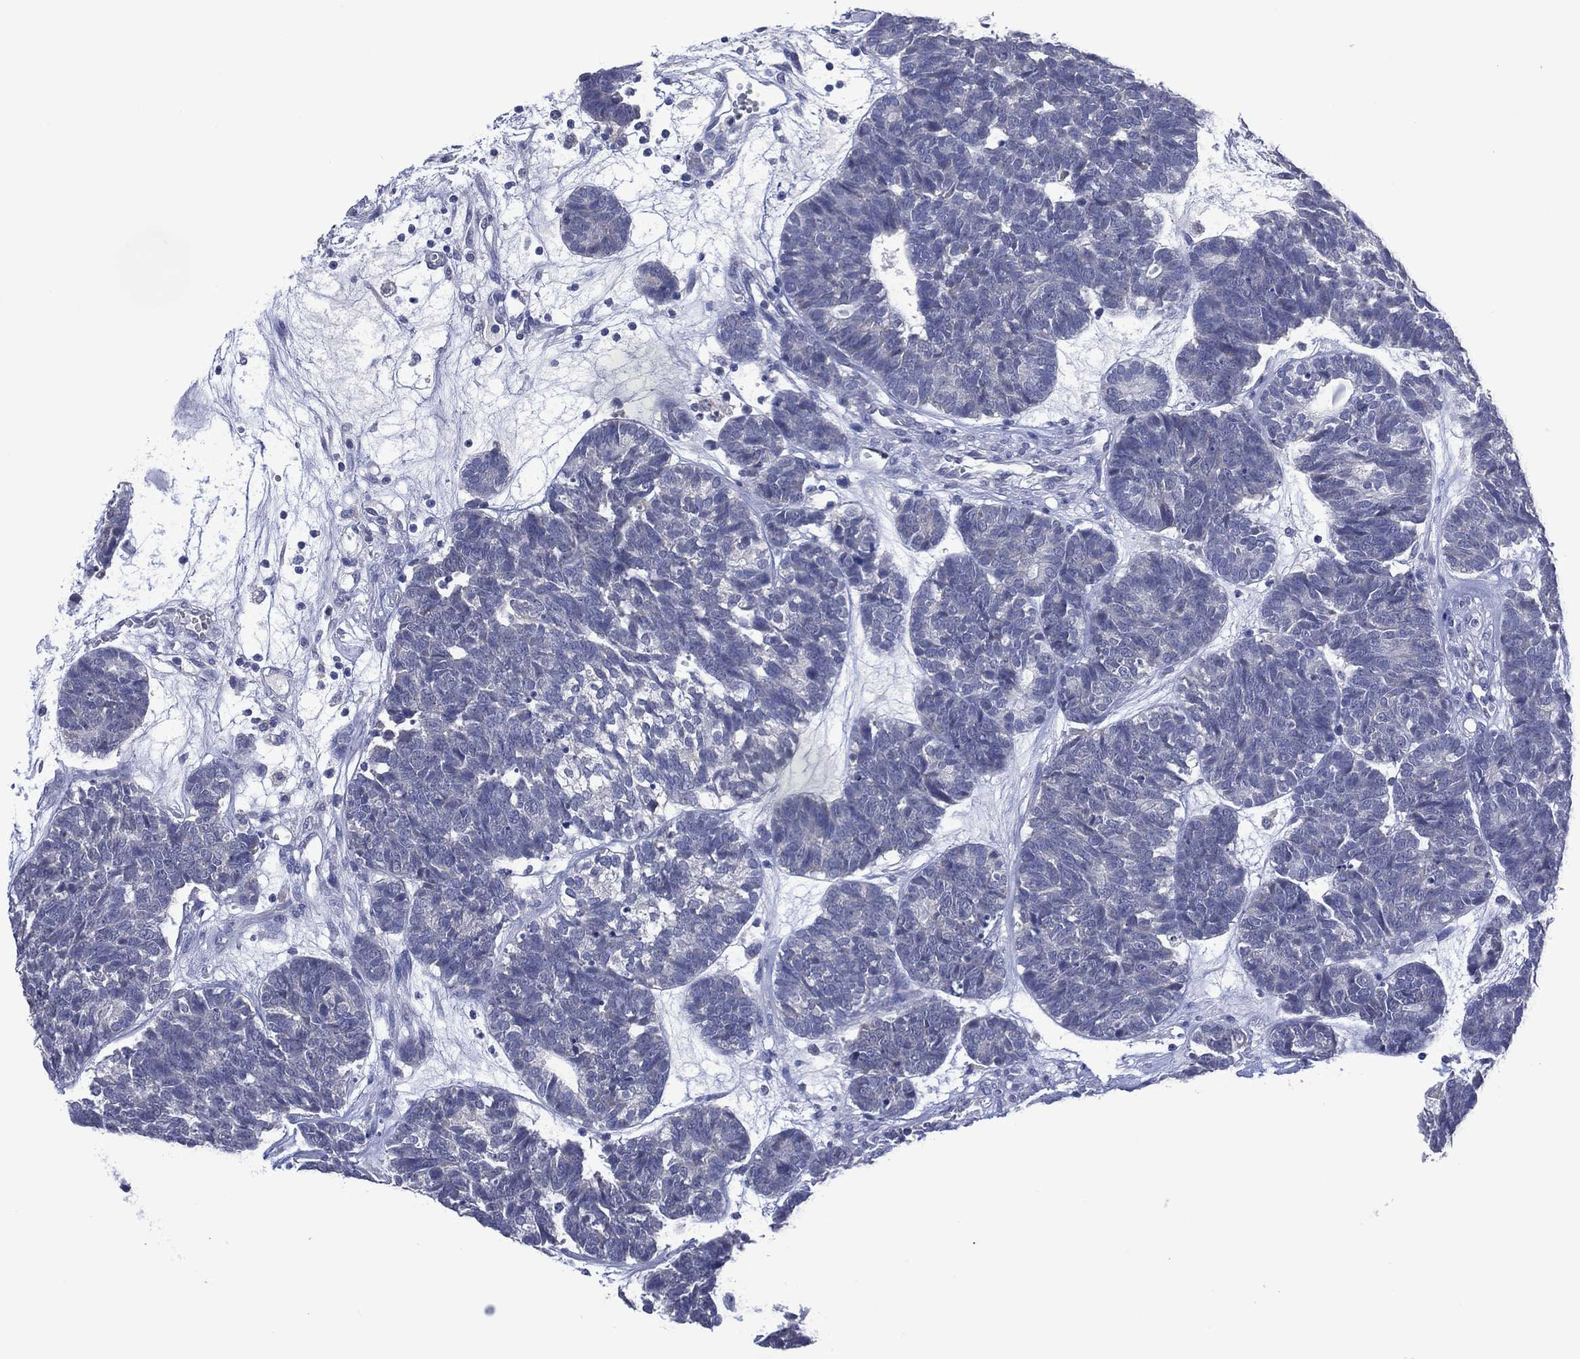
{"staining": {"intensity": "negative", "quantity": "none", "location": "none"}, "tissue": "head and neck cancer", "cell_type": "Tumor cells", "image_type": "cancer", "snomed": [{"axis": "morphology", "description": "Adenocarcinoma, NOS"}, {"axis": "topography", "description": "Head-Neck"}], "caption": "An immunohistochemistry (IHC) micrograph of head and neck cancer is shown. There is no staining in tumor cells of head and neck cancer. The staining is performed using DAB (3,3'-diaminobenzidine) brown chromogen with nuclei counter-stained in using hematoxylin.", "gene": "ASB10", "patient": {"sex": "female", "age": 81}}